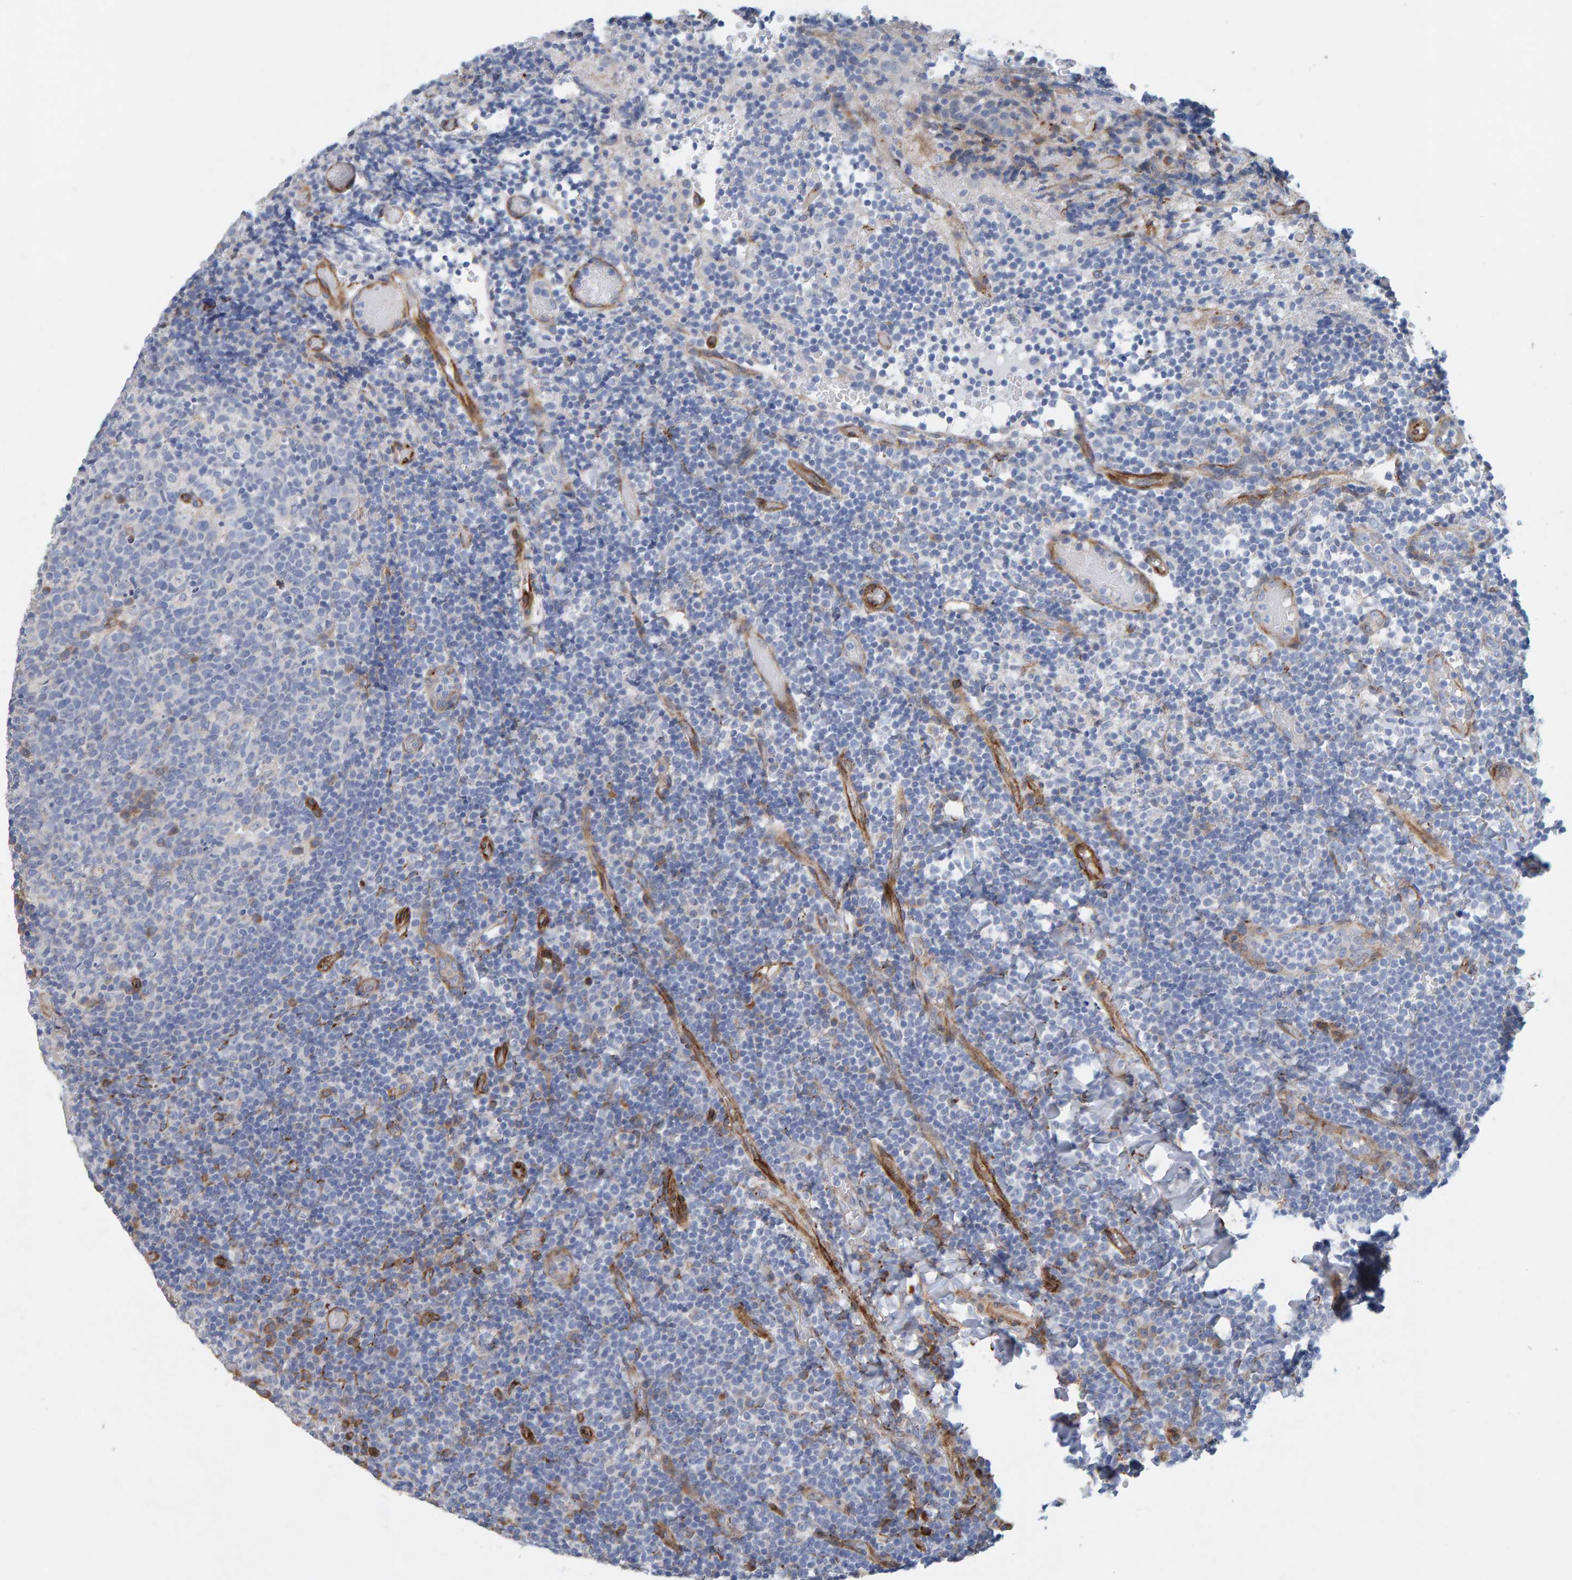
{"staining": {"intensity": "negative", "quantity": "none", "location": "none"}, "tissue": "tonsil", "cell_type": "Germinal center cells", "image_type": "normal", "snomed": [{"axis": "morphology", "description": "Normal tissue, NOS"}, {"axis": "topography", "description": "Tonsil"}], "caption": "This is a histopathology image of IHC staining of benign tonsil, which shows no staining in germinal center cells.", "gene": "MMP16", "patient": {"sex": "female", "age": 19}}